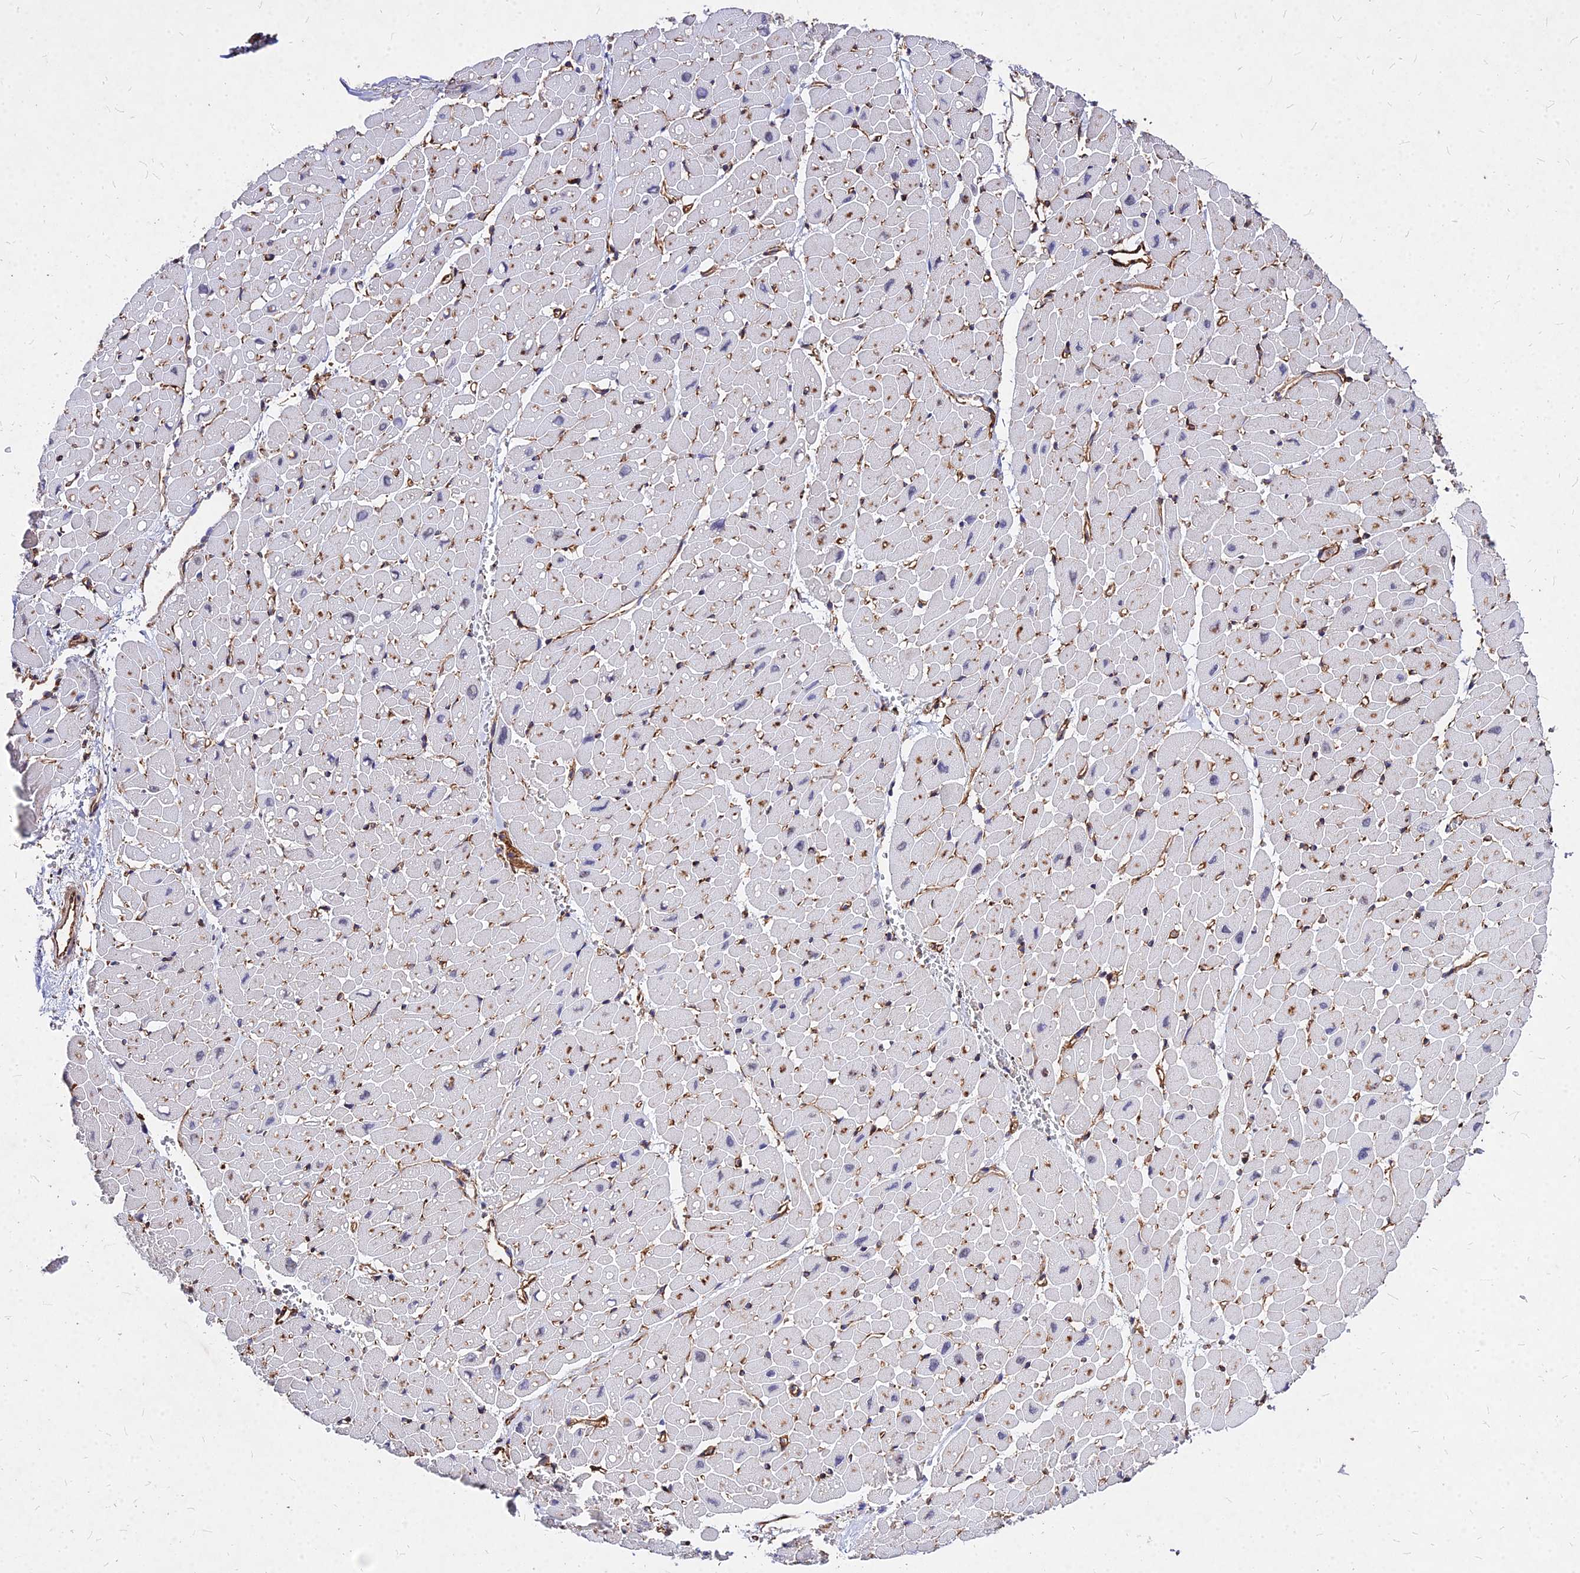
{"staining": {"intensity": "moderate", "quantity": "<25%", "location": "nuclear"}, "tissue": "heart muscle", "cell_type": "Cardiomyocytes", "image_type": "normal", "snomed": [{"axis": "morphology", "description": "Normal tissue, NOS"}, {"axis": "topography", "description": "Heart"}], "caption": "The image shows staining of benign heart muscle, revealing moderate nuclear protein expression (brown color) within cardiomyocytes.", "gene": "EFCC1", "patient": {"sex": "male", "age": 45}}